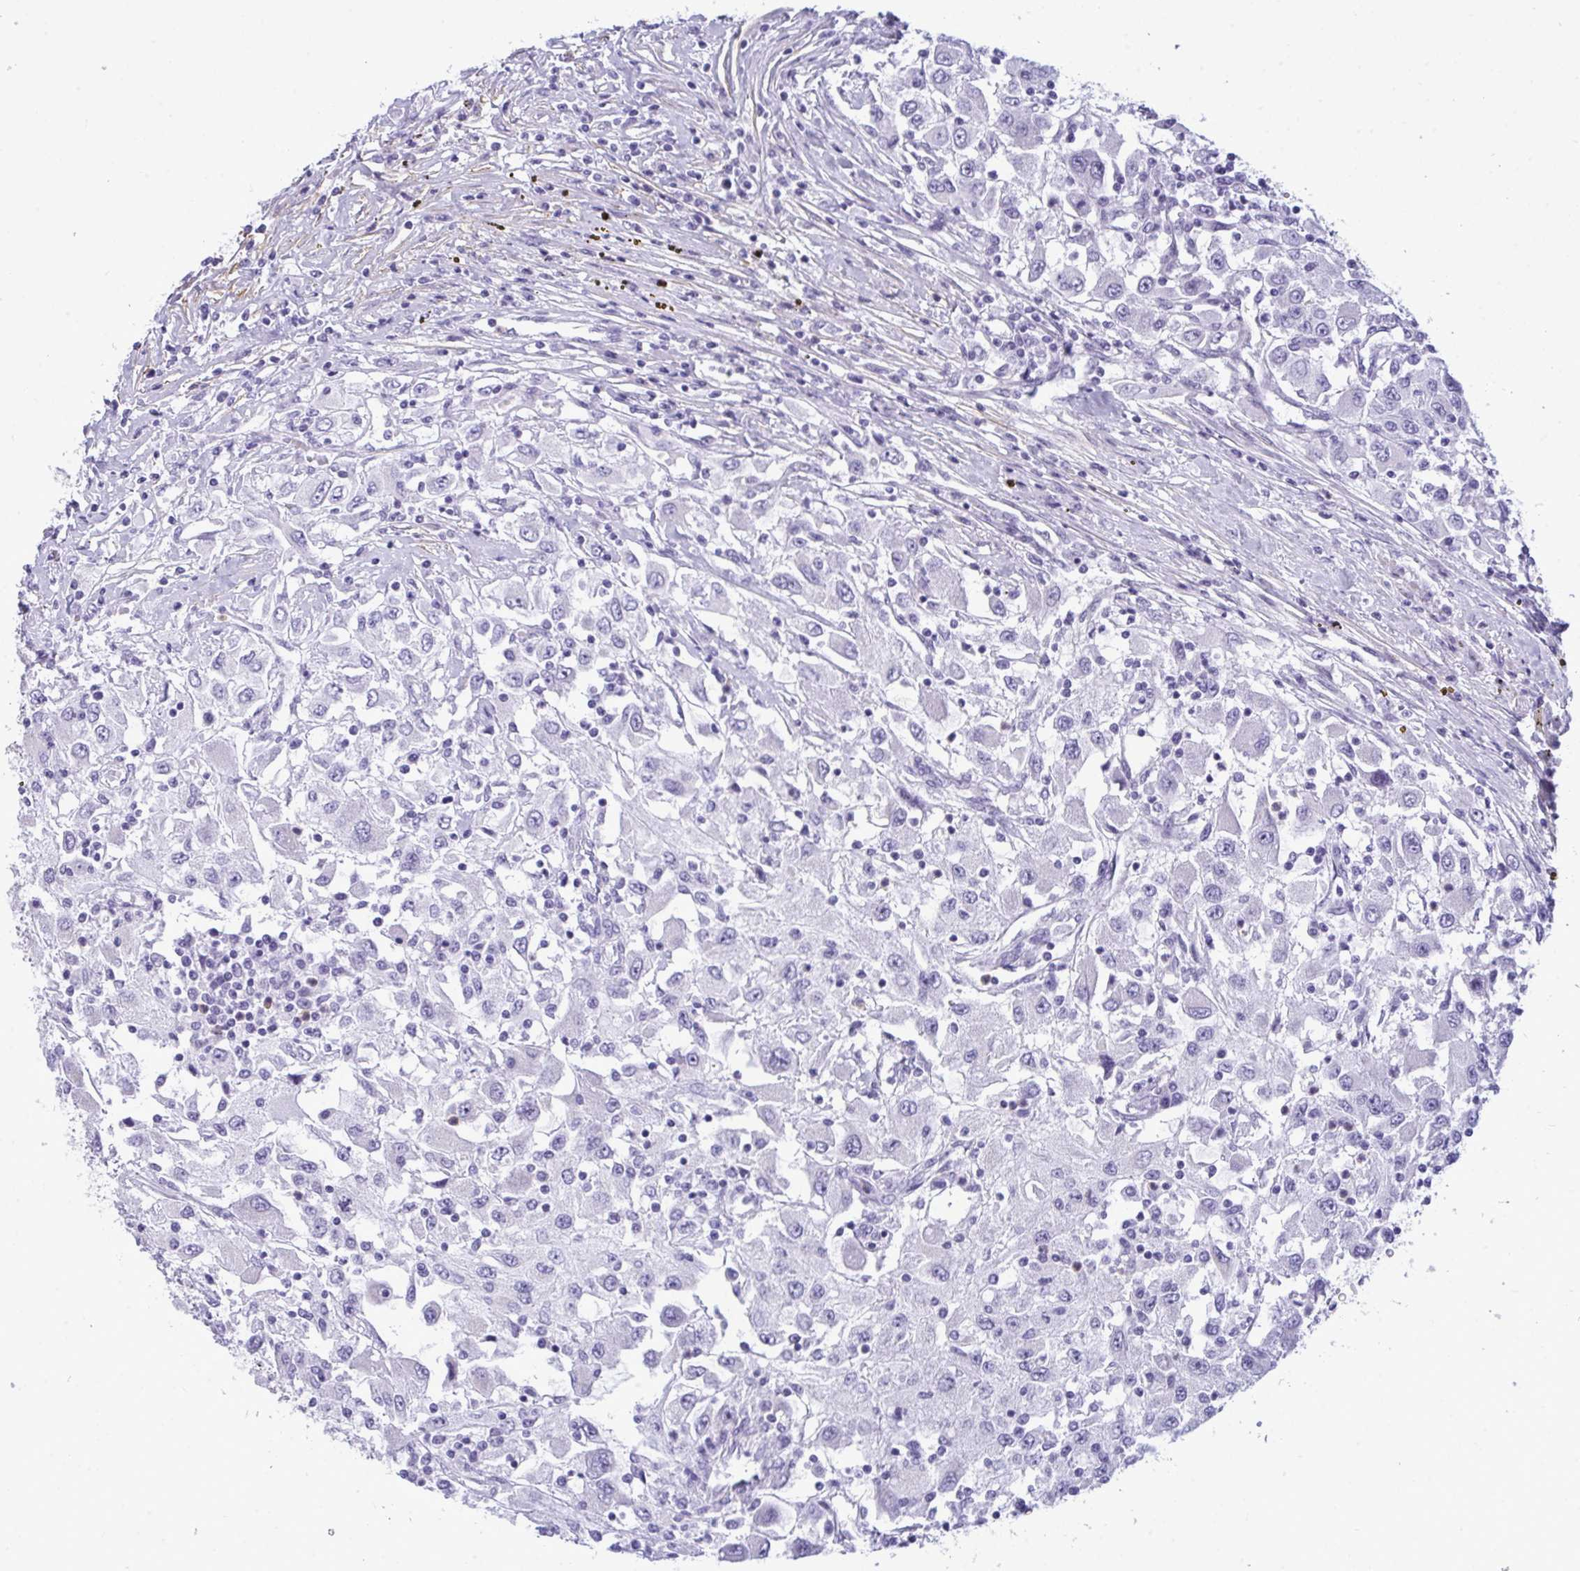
{"staining": {"intensity": "negative", "quantity": "none", "location": "none"}, "tissue": "renal cancer", "cell_type": "Tumor cells", "image_type": "cancer", "snomed": [{"axis": "morphology", "description": "Adenocarcinoma, NOS"}, {"axis": "topography", "description": "Kidney"}], "caption": "An image of human renal cancer is negative for staining in tumor cells.", "gene": "MYH10", "patient": {"sex": "female", "age": 67}}